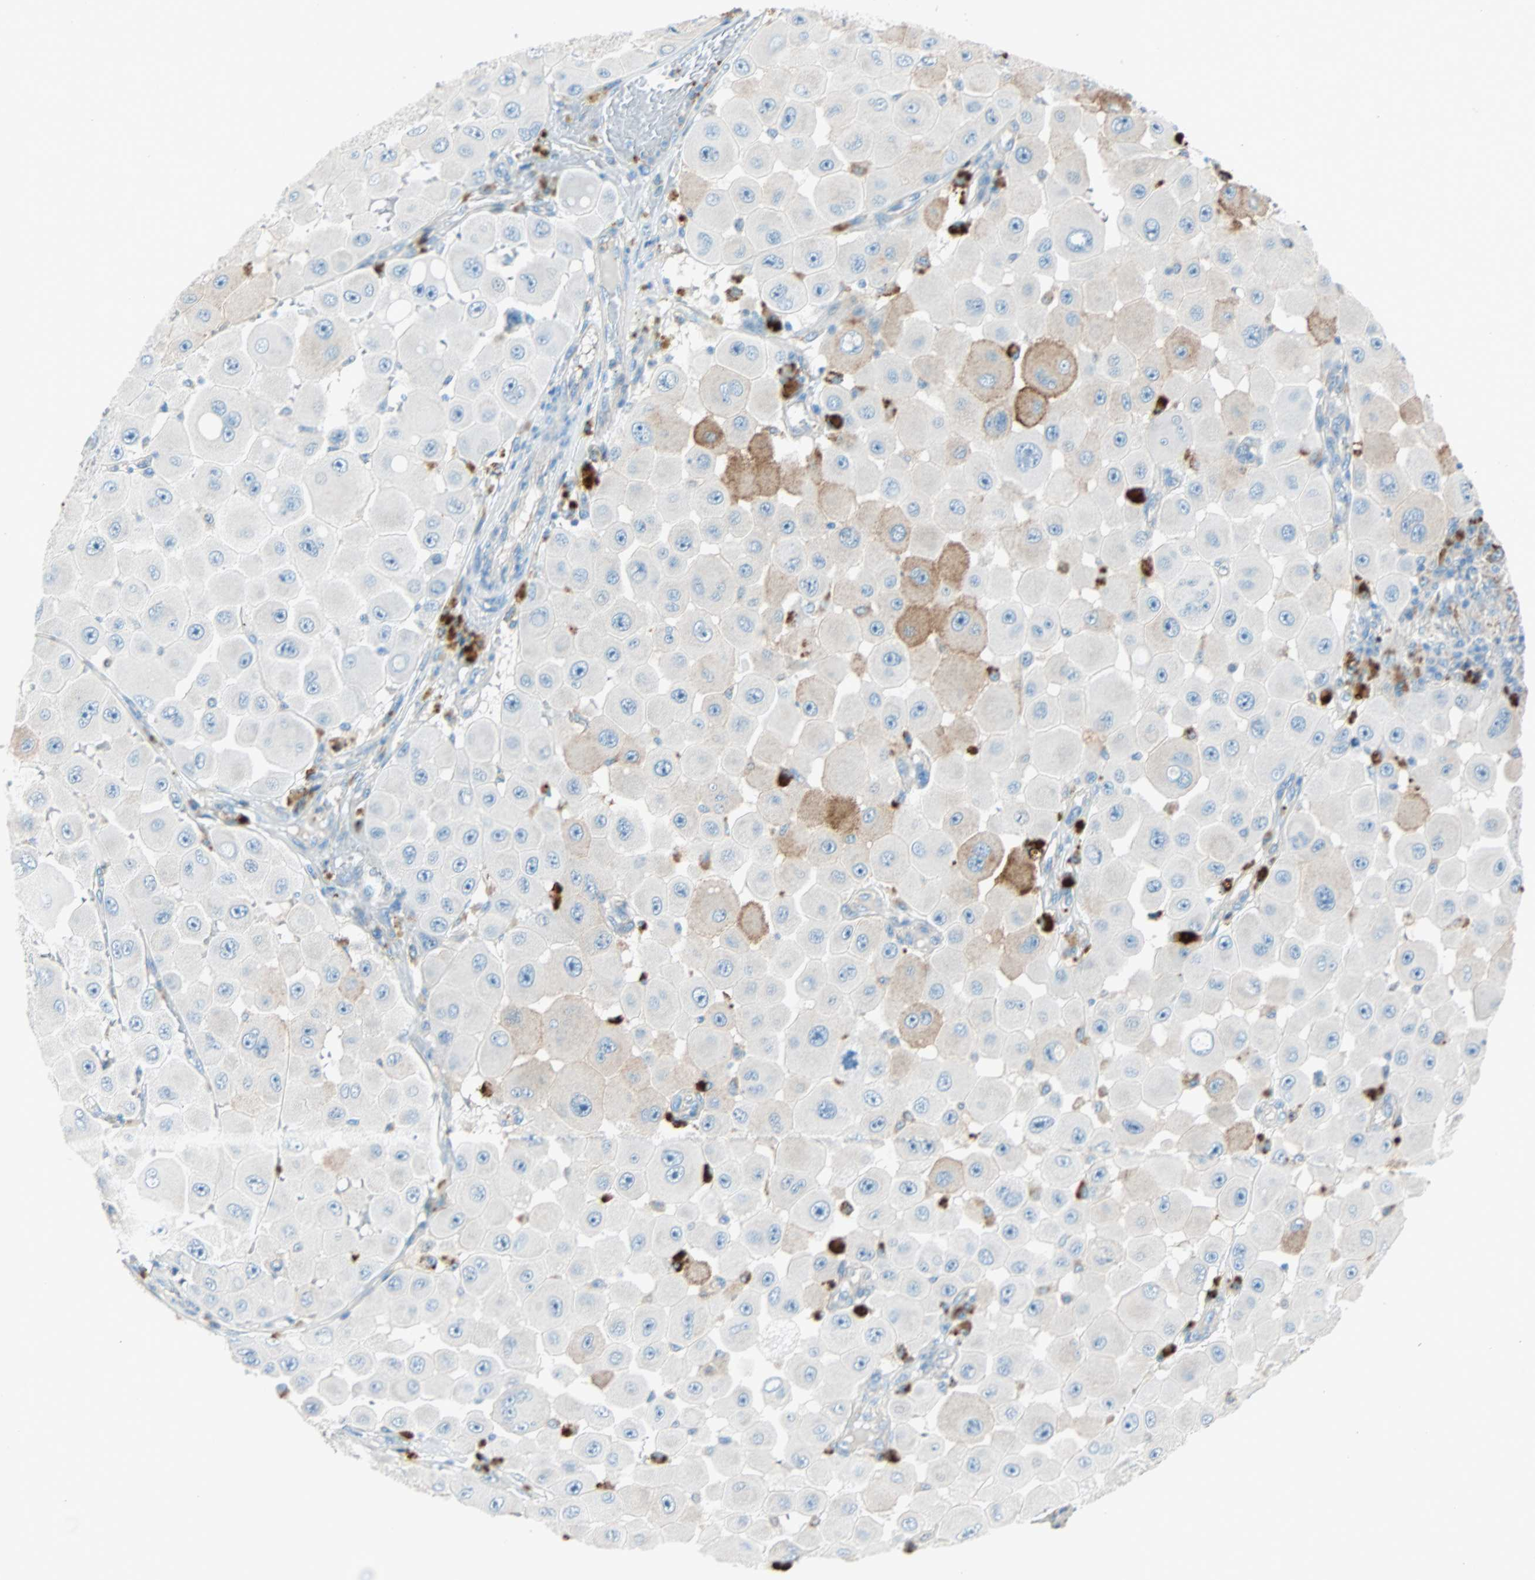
{"staining": {"intensity": "moderate", "quantity": "<25%", "location": "cytoplasmic/membranous"}, "tissue": "melanoma", "cell_type": "Tumor cells", "image_type": "cancer", "snomed": [{"axis": "morphology", "description": "Malignant melanoma, NOS"}, {"axis": "topography", "description": "Skin"}], "caption": "Immunohistochemistry (DAB) staining of human malignant melanoma shows moderate cytoplasmic/membranous protein staining in approximately <25% of tumor cells.", "gene": "LY6G6F", "patient": {"sex": "female", "age": 81}}